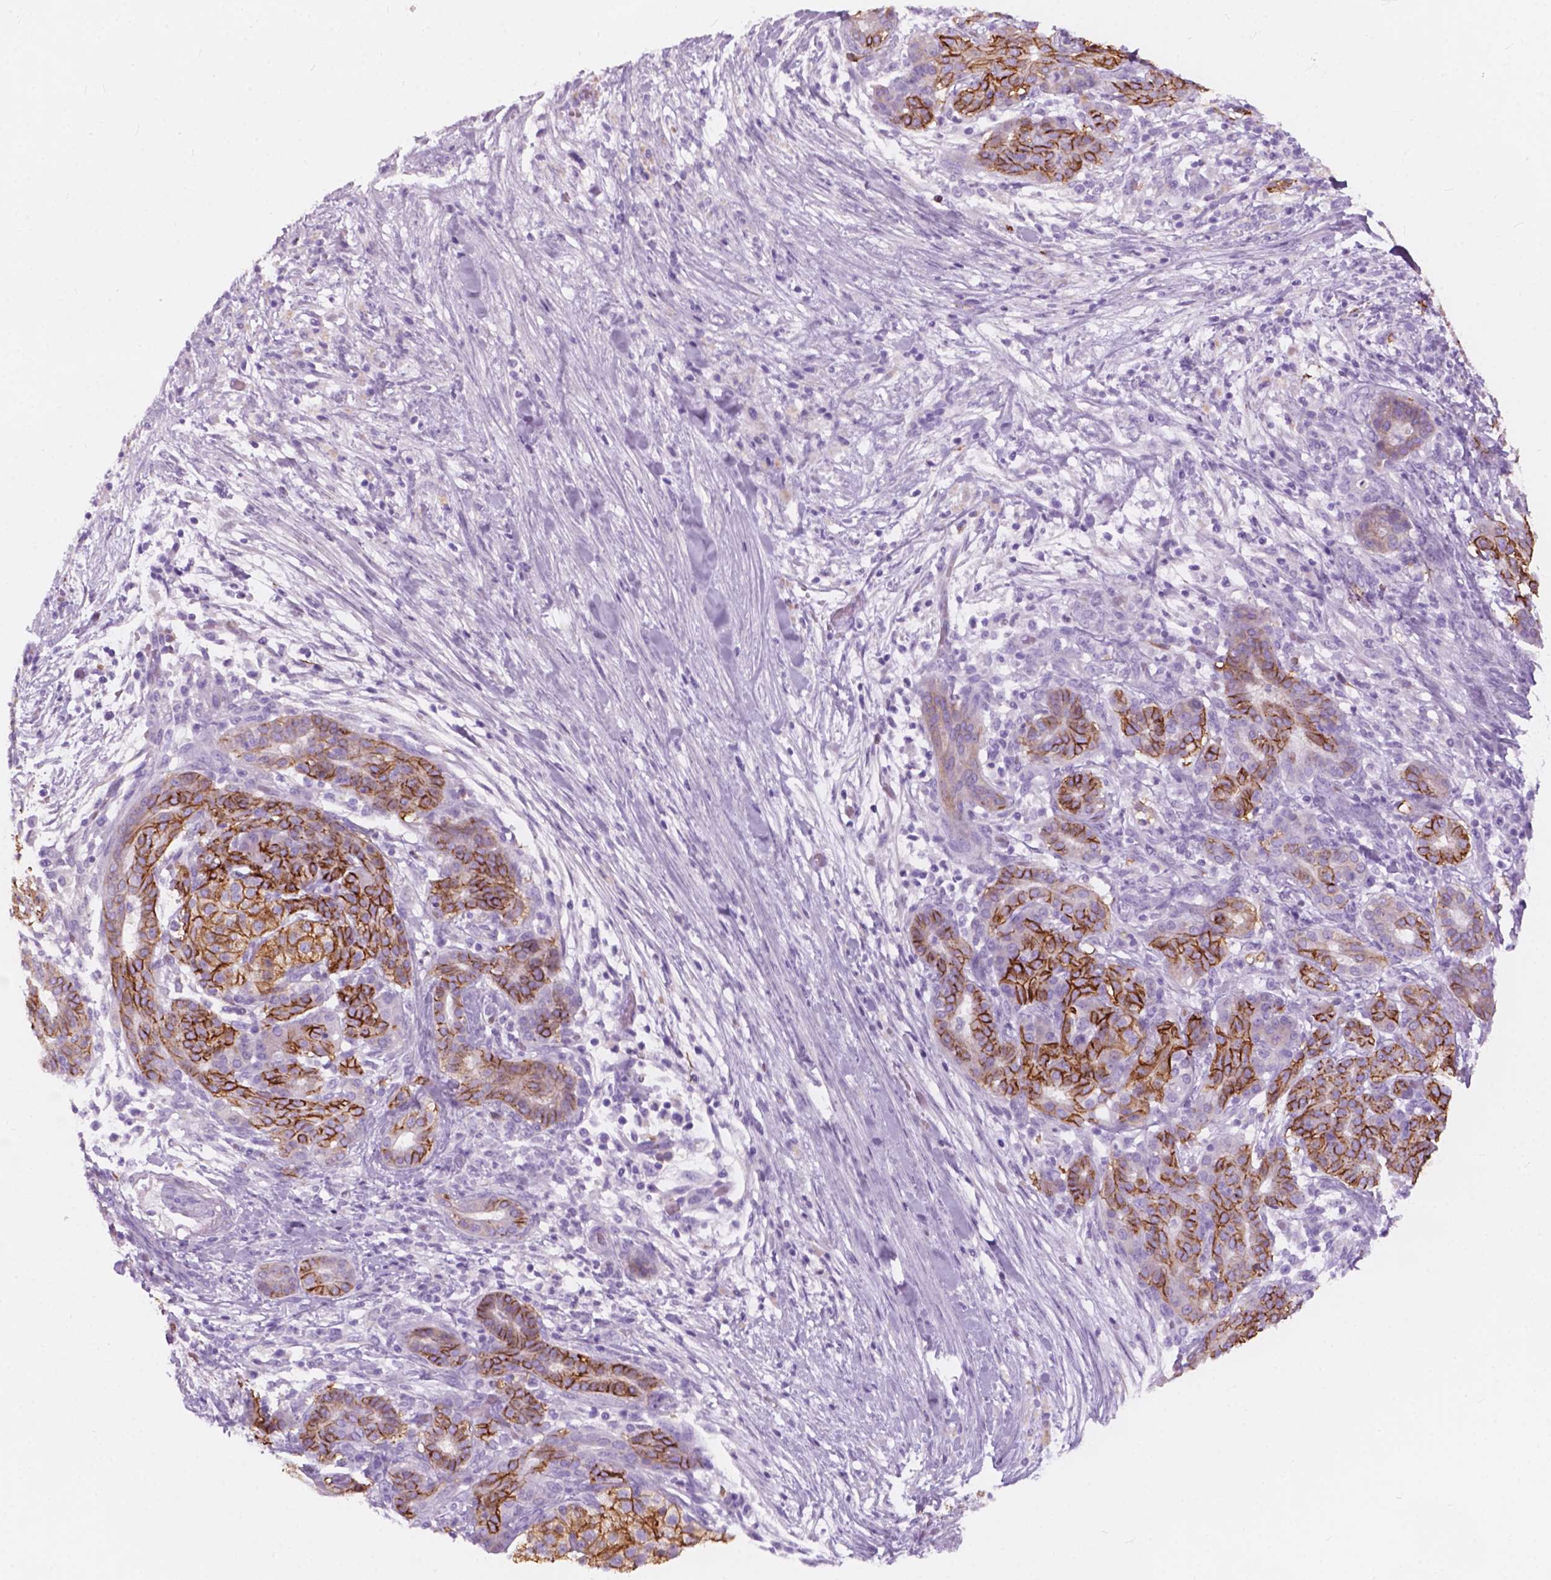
{"staining": {"intensity": "negative", "quantity": "none", "location": "none"}, "tissue": "pancreatic cancer", "cell_type": "Tumor cells", "image_type": "cancer", "snomed": [{"axis": "morphology", "description": "Adenocarcinoma, NOS"}, {"axis": "topography", "description": "Pancreas"}], "caption": "The immunohistochemistry (IHC) image has no significant positivity in tumor cells of pancreatic cancer (adenocarcinoma) tissue. The staining was performed using DAB (3,3'-diaminobenzidine) to visualize the protein expression in brown, while the nuclei were stained in blue with hematoxylin (Magnification: 20x).", "gene": "FXYD2", "patient": {"sex": "male", "age": 44}}